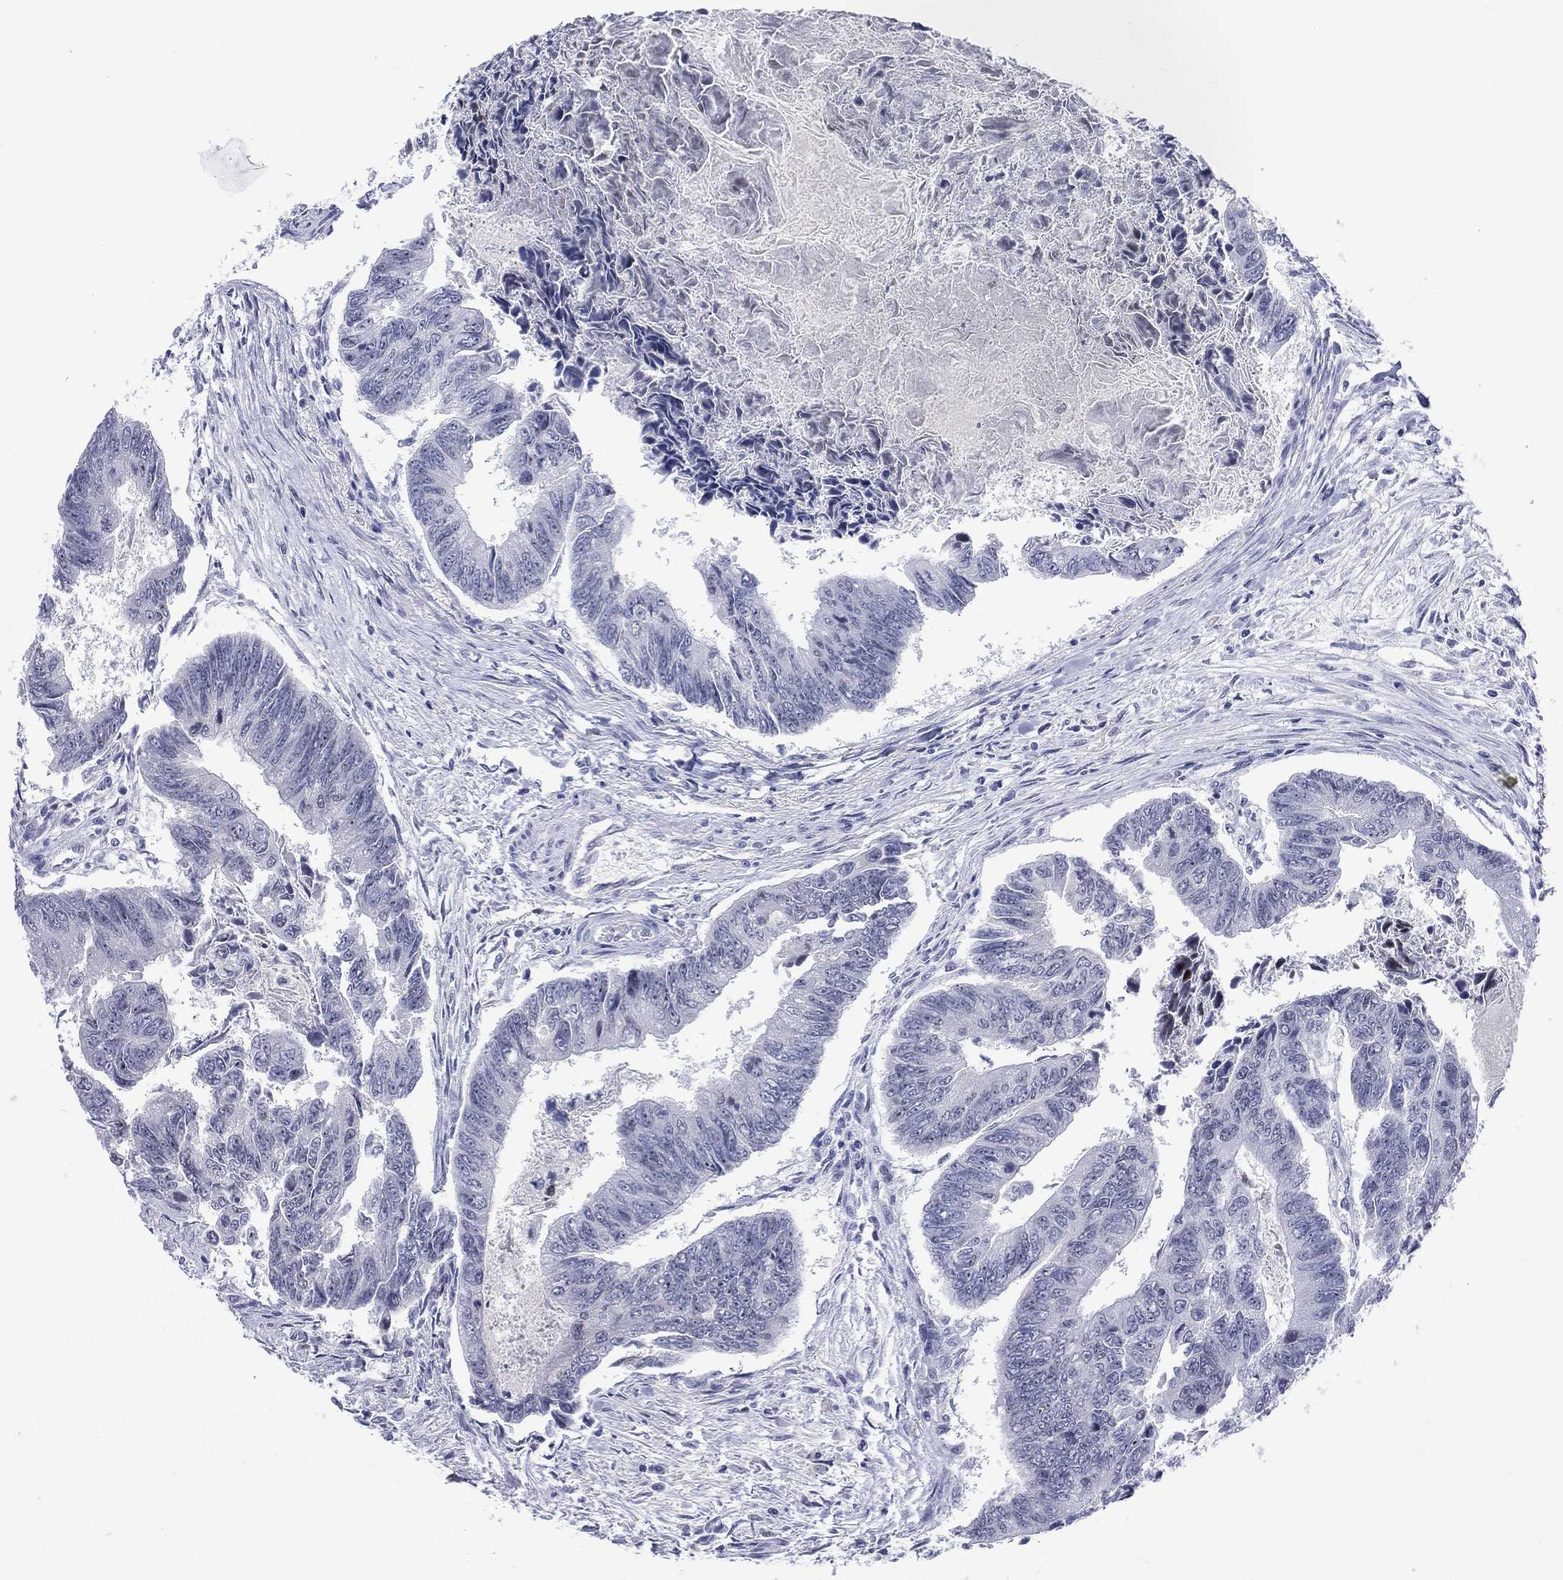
{"staining": {"intensity": "negative", "quantity": "none", "location": "none"}, "tissue": "colorectal cancer", "cell_type": "Tumor cells", "image_type": "cancer", "snomed": [{"axis": "morphology", "description": "Adenocarcinoma, NOS"}, {"axis": "topography", "description": "Colon"}], "caption": "This is a photomicrograph of immunohistochemistry staining of colorectal cancer (adenocarcinoma), which shows no staining in tumor cells.", "gene": "SSX1", "patient": {"sex": "female", "age": 65}}